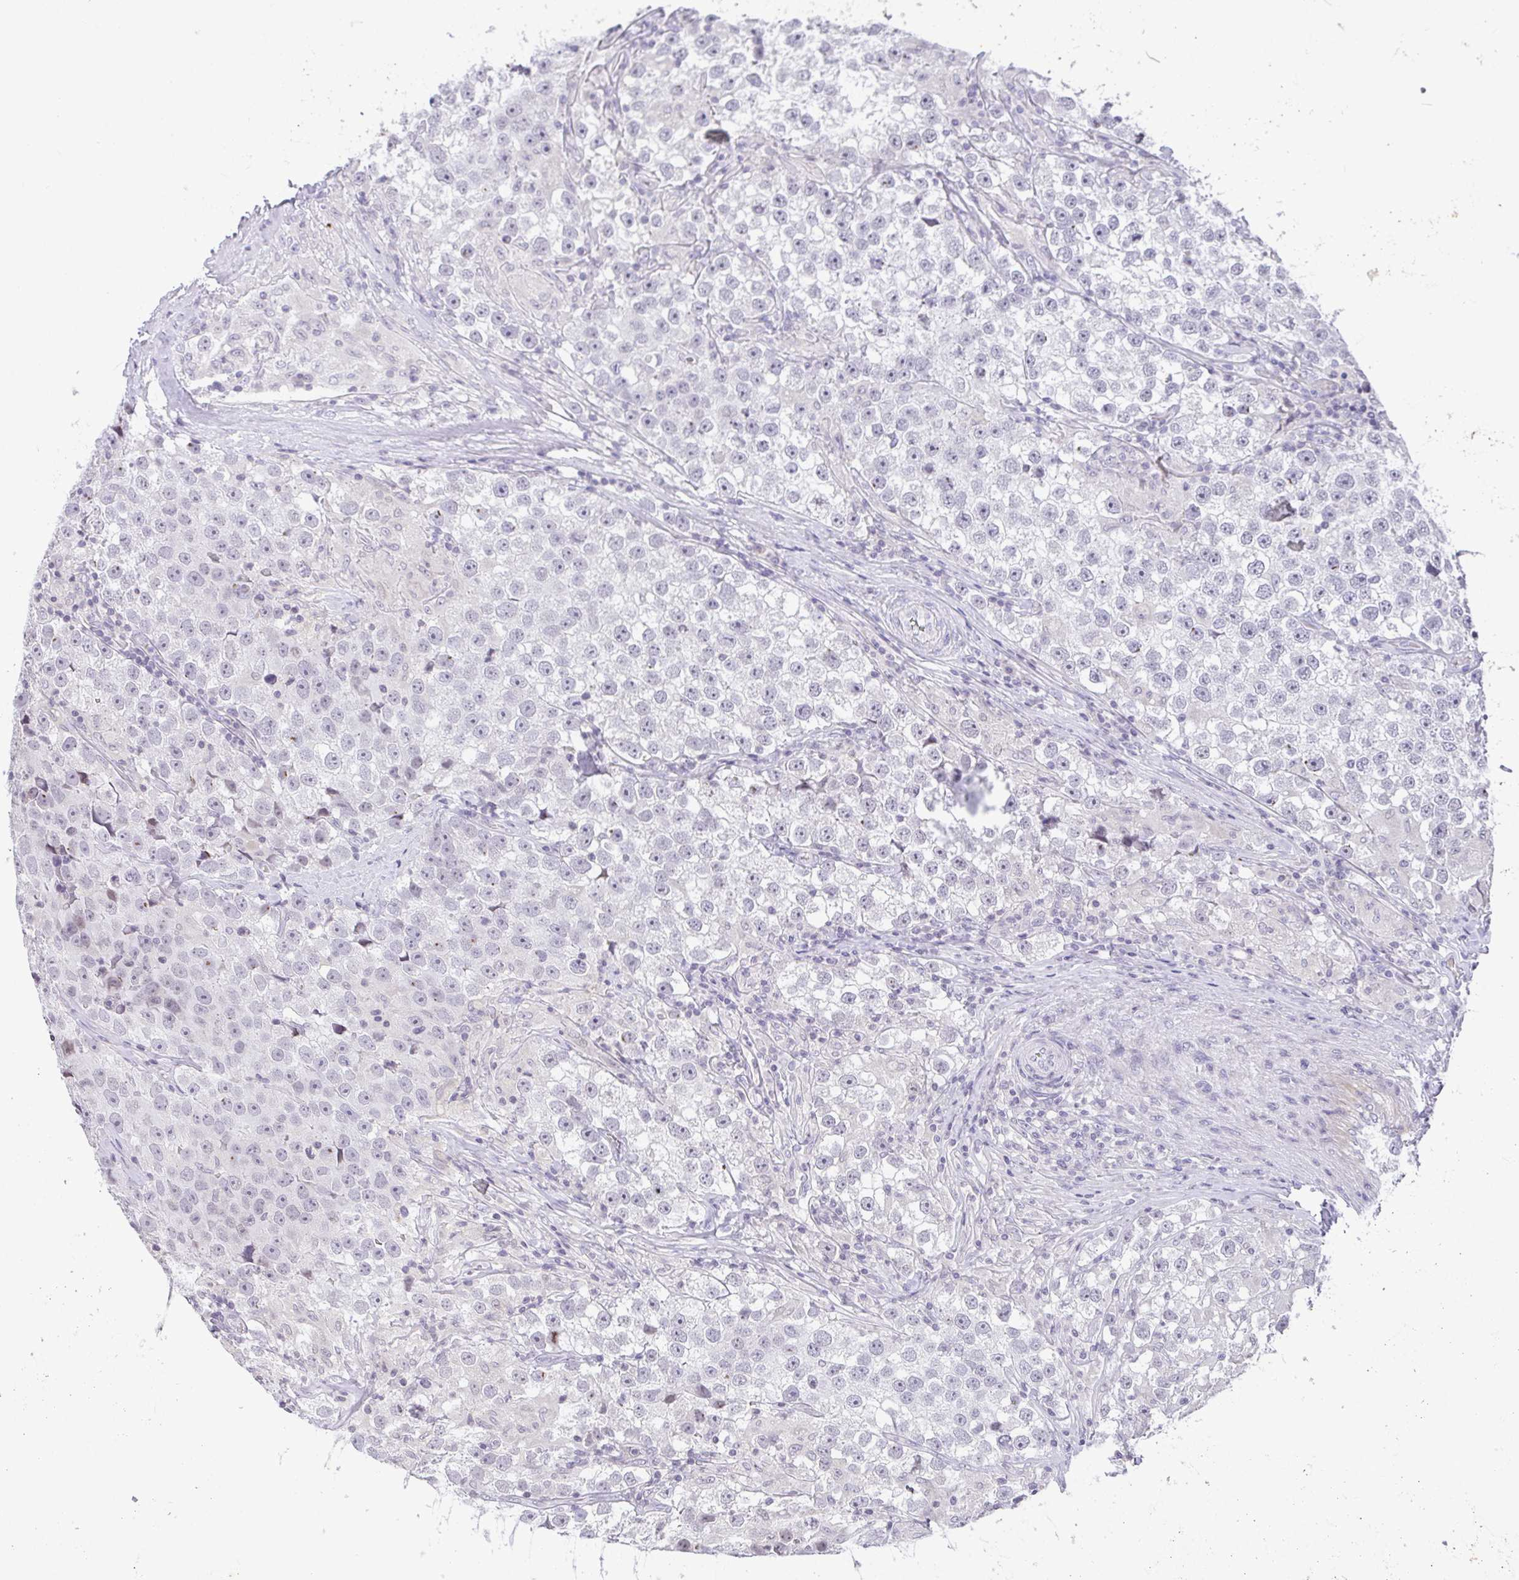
{"staining": {"intensity": "negative", "quantity": "none", "location": "none"}, "tissue": "testis cancer", "cell_type": "Tumor cells", "image_type": "cancer", "snomed": [{"axis": "morphology", "description": "Seminoma, NOS"}, {"axis": "topography", "description": "Testis"}], "caption": "The photomicrograph displays no significant positivity in tumor cells of testis cancer (seminoma).", "gene": "CACNA1S", "patient": {"sex": "male", "age": 46}}